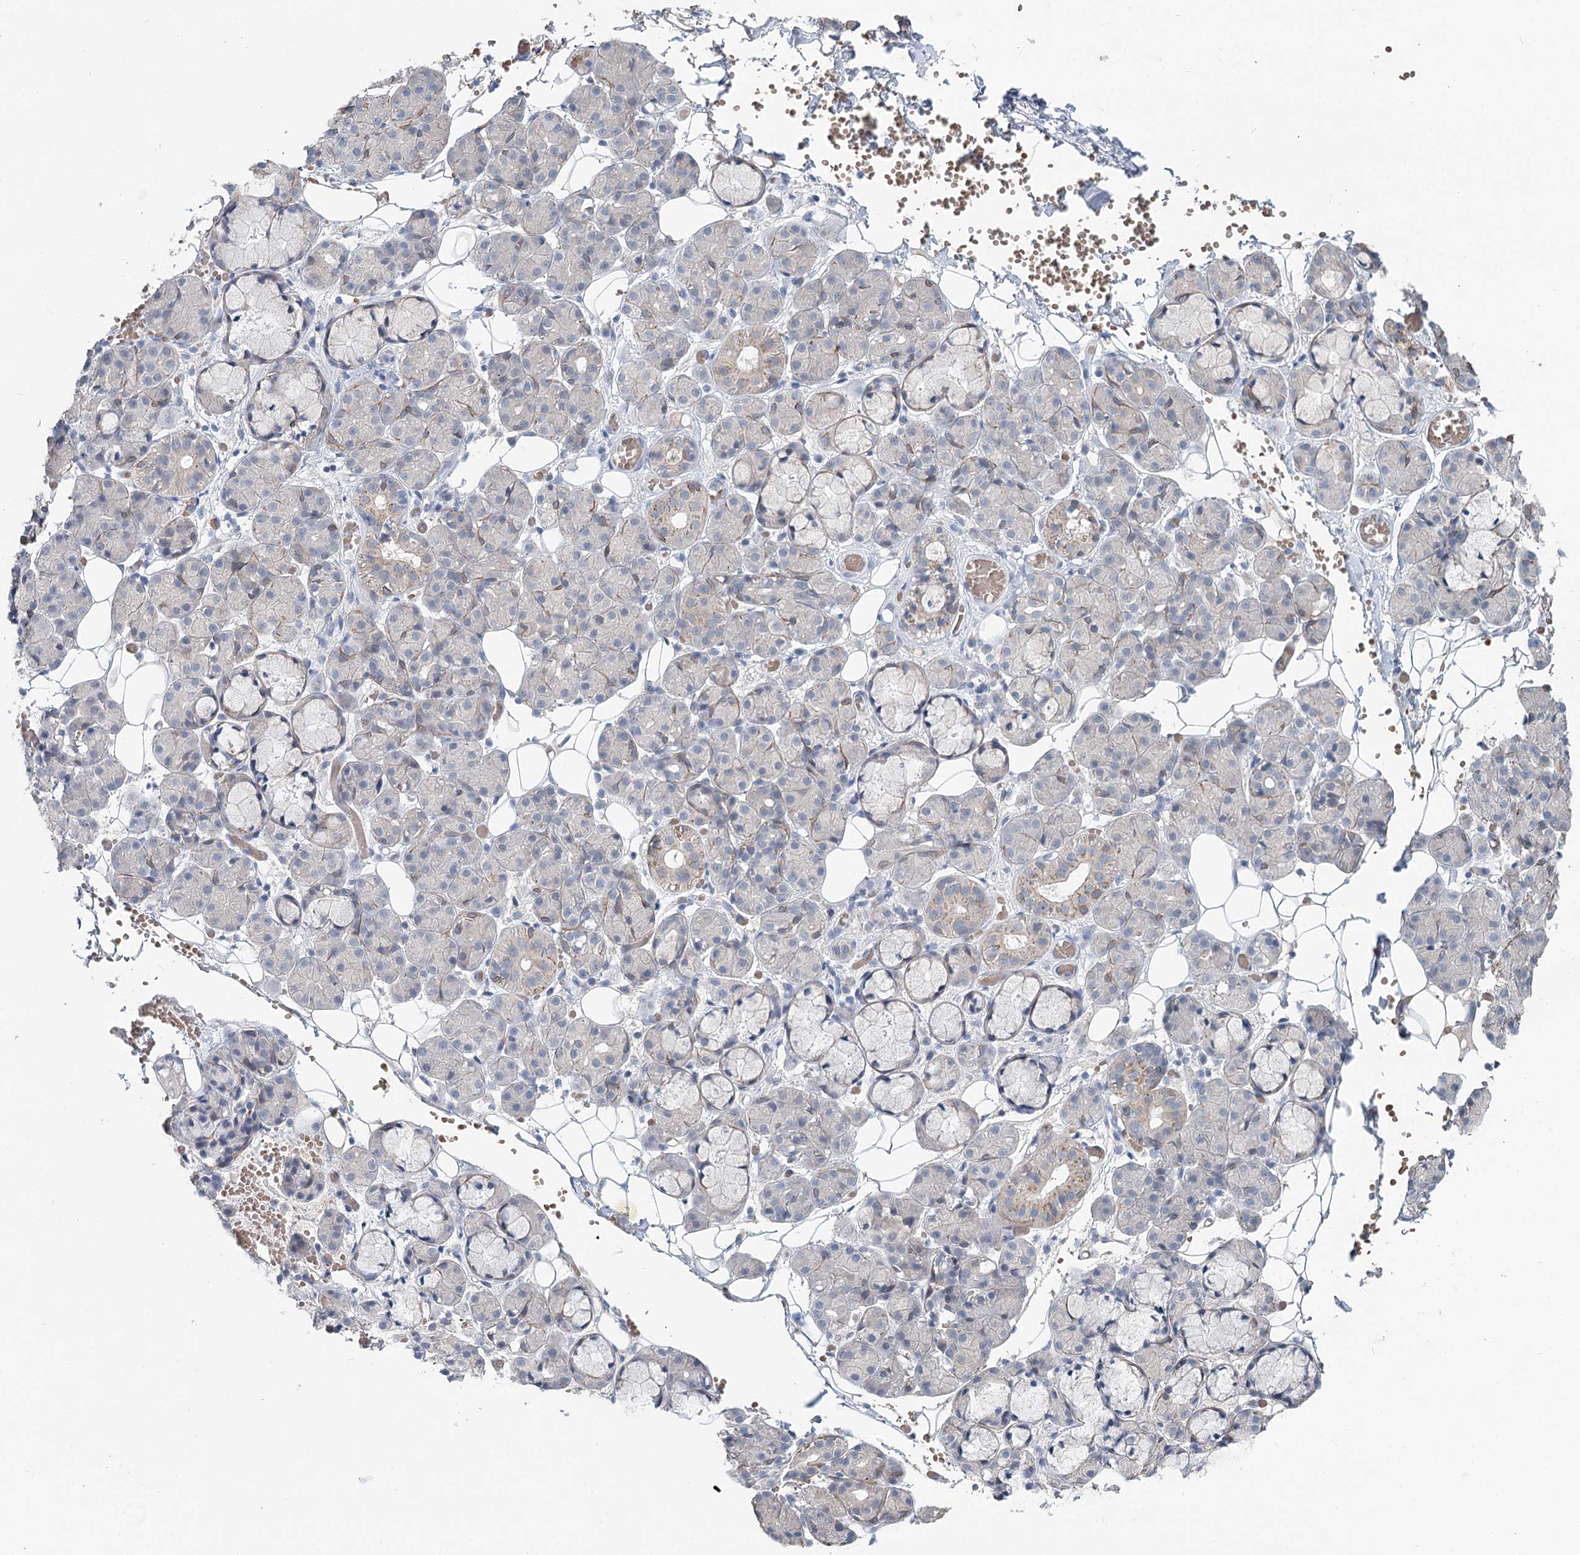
{"staining": {"intensity": "negative", "quantity": "none", "location": "none"}, "tissue": "salivary gland", "cell_type": "Glandular cells", "image_type": "normal", "snomed": [{"axis": "morphology", "description": "Normal tissue, NOS"}, {"axis": "topography", "description": "Salivary gland"}], "caption": "A high-resolution micrograph shows immunohistochemistry staining of benign salivary gland, which demonstrates no significant staining in glandular cells. The staining was performed using DAB to visualize the protein expression in brown, while the nuclei were stained in blue with hematoxylin (Magnification: 20x).", "gene": "FBXO7", "patient": {"sex": "male", "age": 63}}